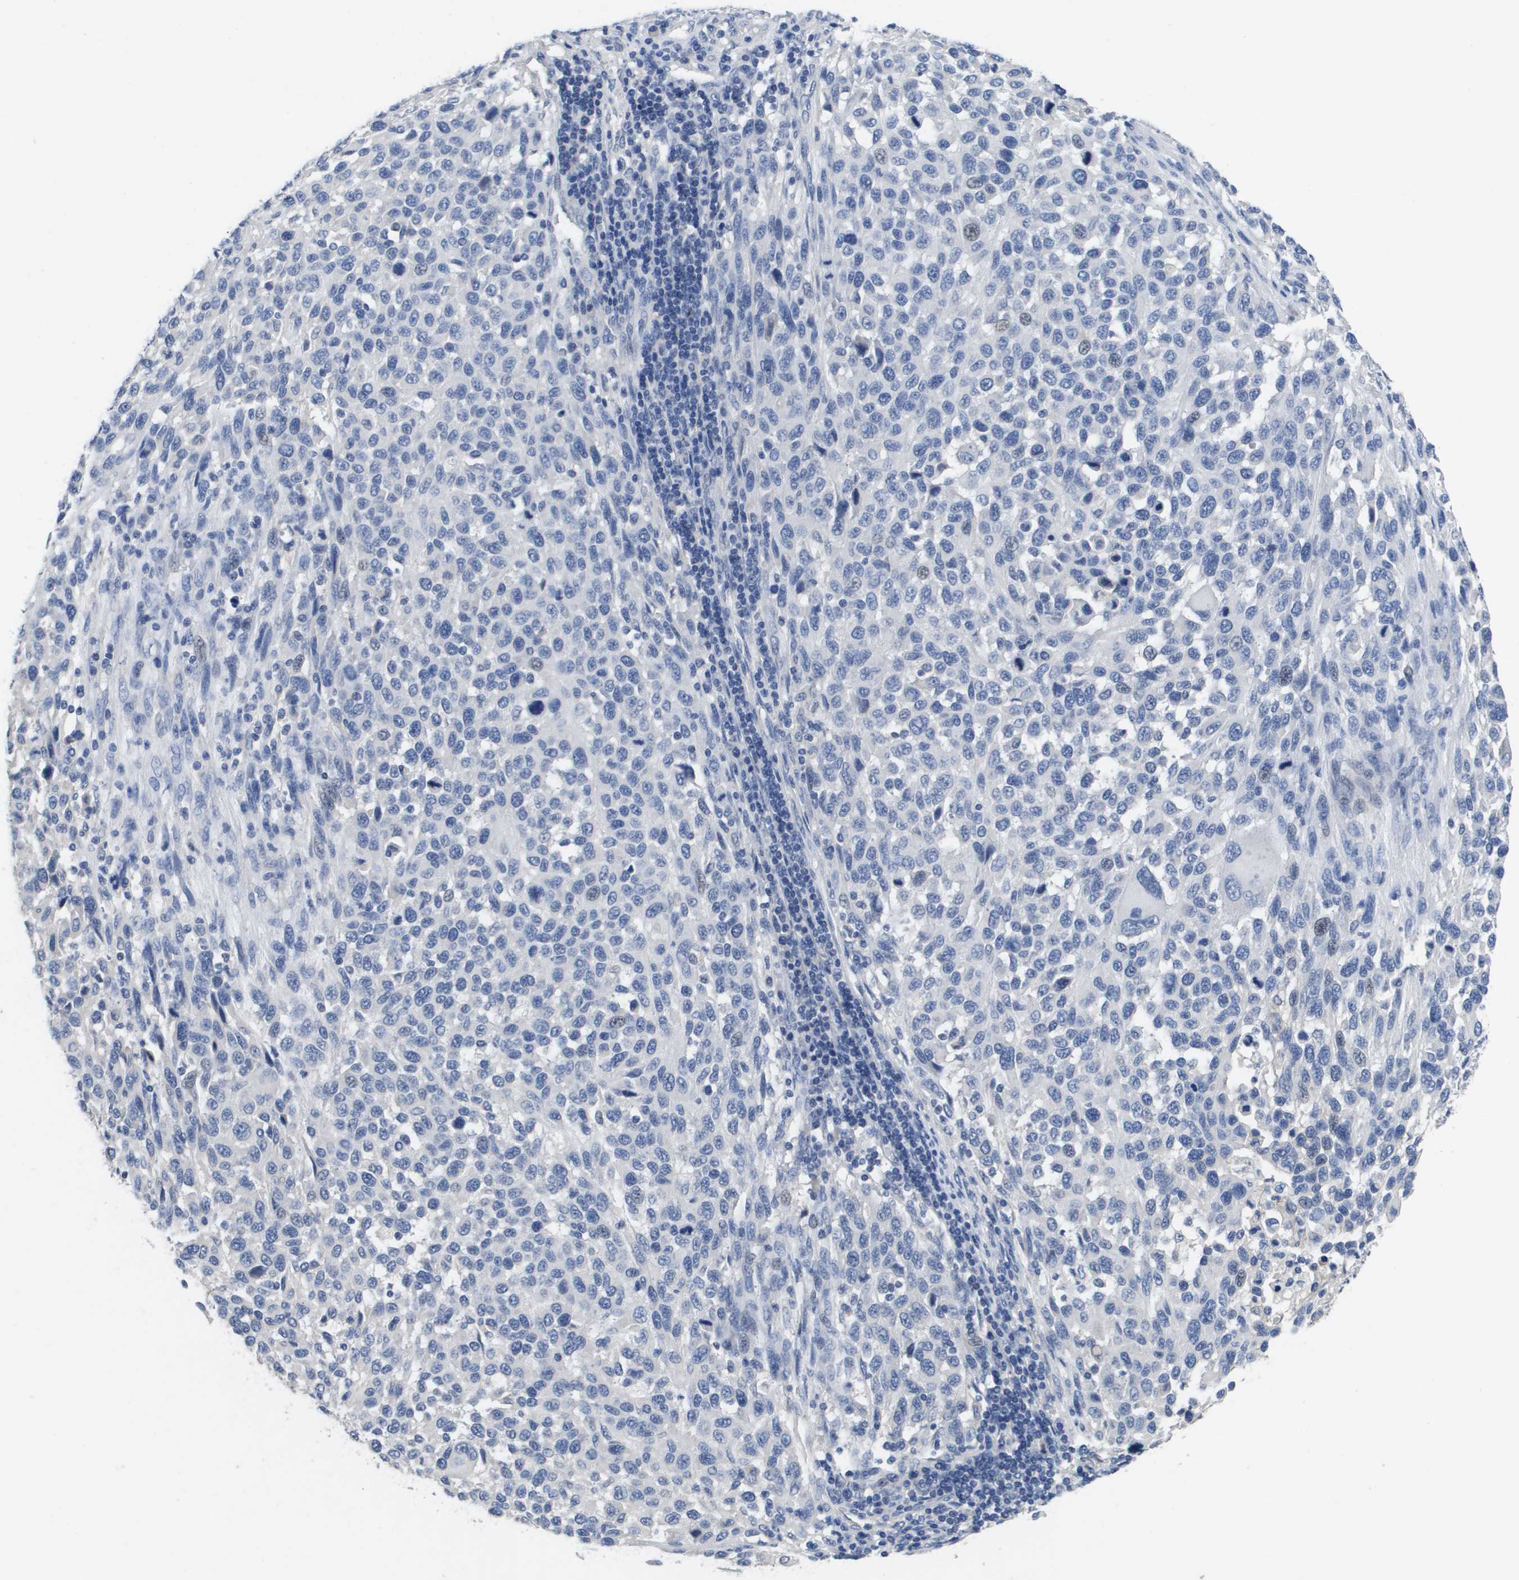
{"staining": {"intensity": "negative", "quantity": "none", "location": "none"}, "tissue": "melanoma", "cell_type": "Tumor cells", "image_type": "cancer", "snomed": [{"axis": "morphology", "description": "Malignant melanoma, Metastatic site"}, {"axis": "topography", "description": "Lymph node"}], "caption": "Immunohistochemical staining of human malignant melanoma (metastatic site) exhibits no significant staining in tumor cells.", "gene": "CA9", "patient": {"sex": "male", "age": 61}}